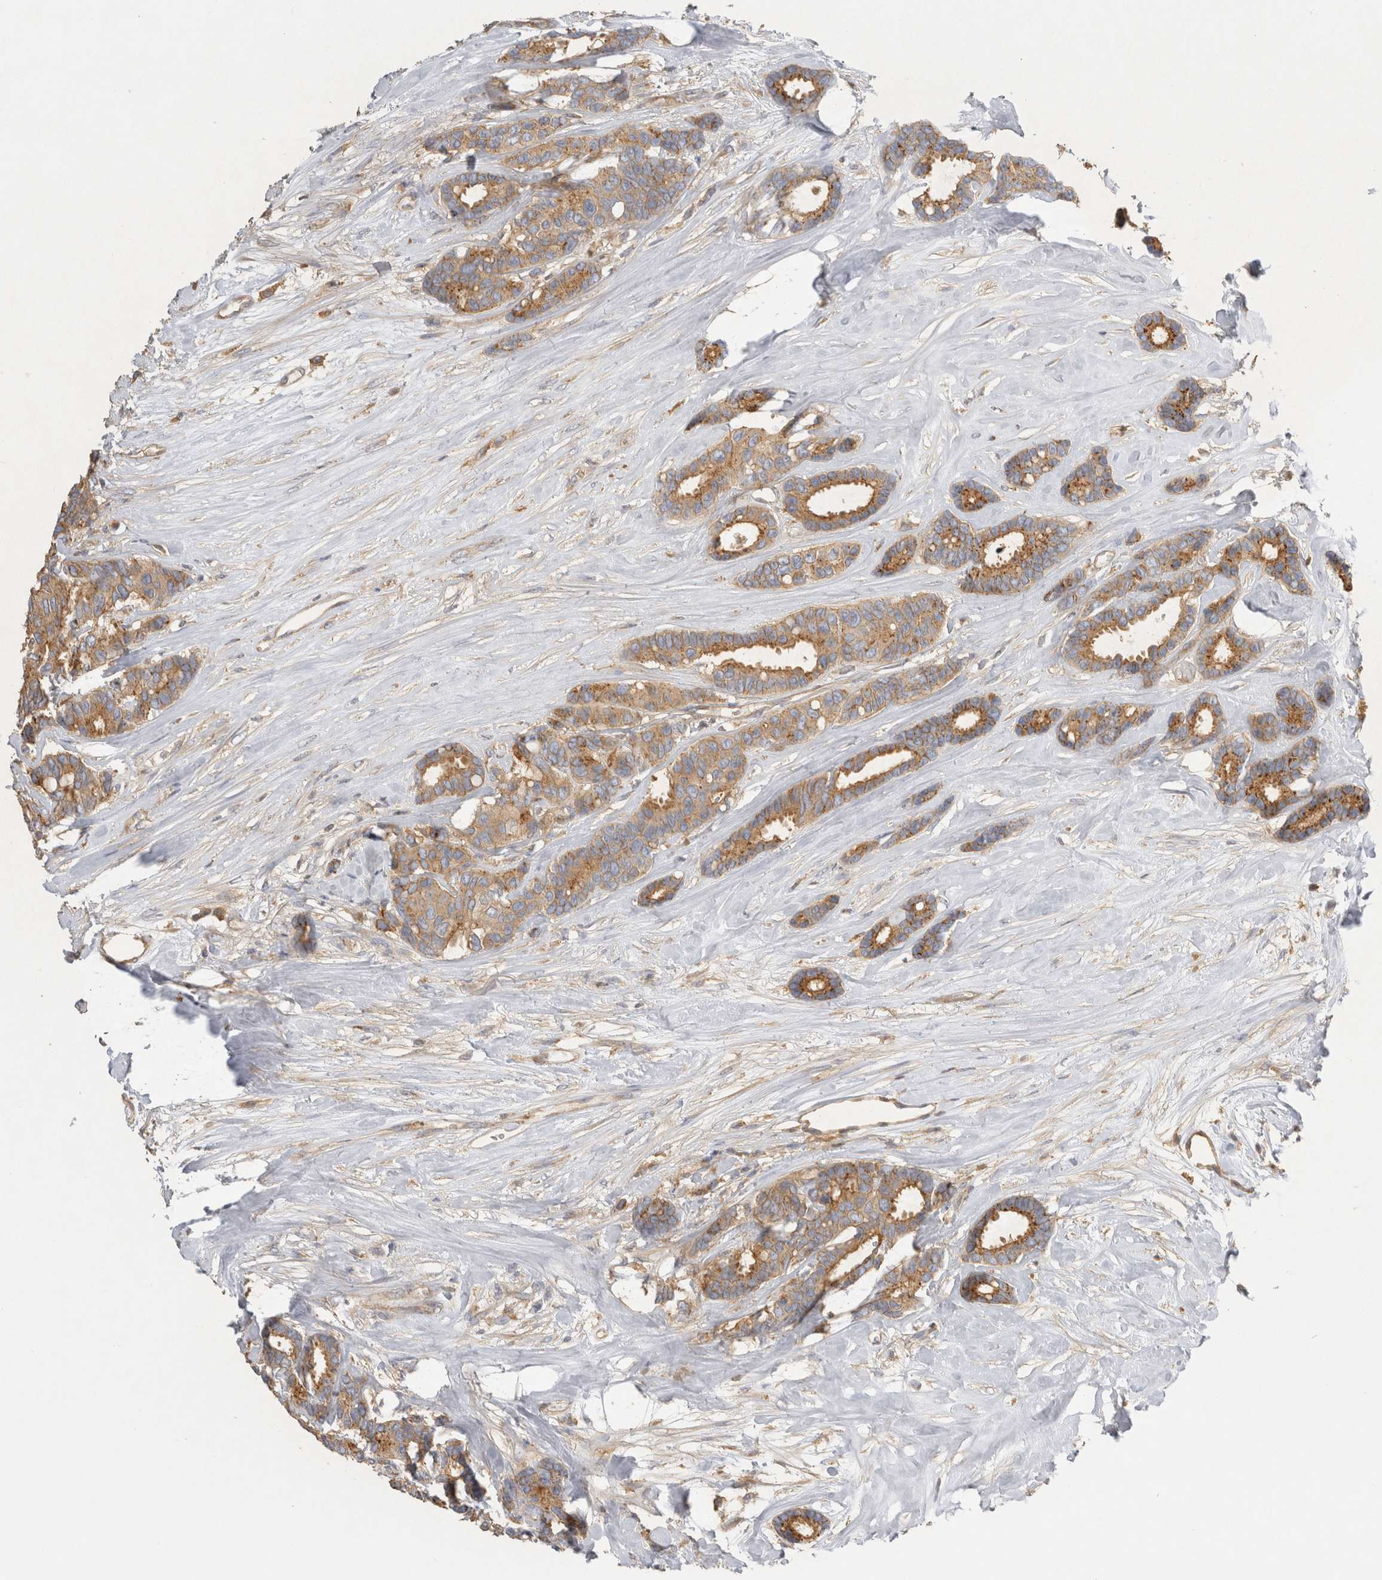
{"staining": {"intensity": "moderate", "quantity": ">75%", "location": "cytoplasmic/membranous"}, "tissue": "breast cancer", "cell_type": "Tumor cells", "image_type": "cancer", "snomed": [{"axis": "morphology", "description": "Duct carcinoma"}, {"axis": "topography", "description": "Breast"}], "caption": "Protein staining of breast cancer (invasive ductal carcinoma) tissue exhibits moderate cytoplasmic/membranous positivity in about >75% of tumor cells.", "gene": "CHMP6", "patient": {"sex": "female", "age": 87}}